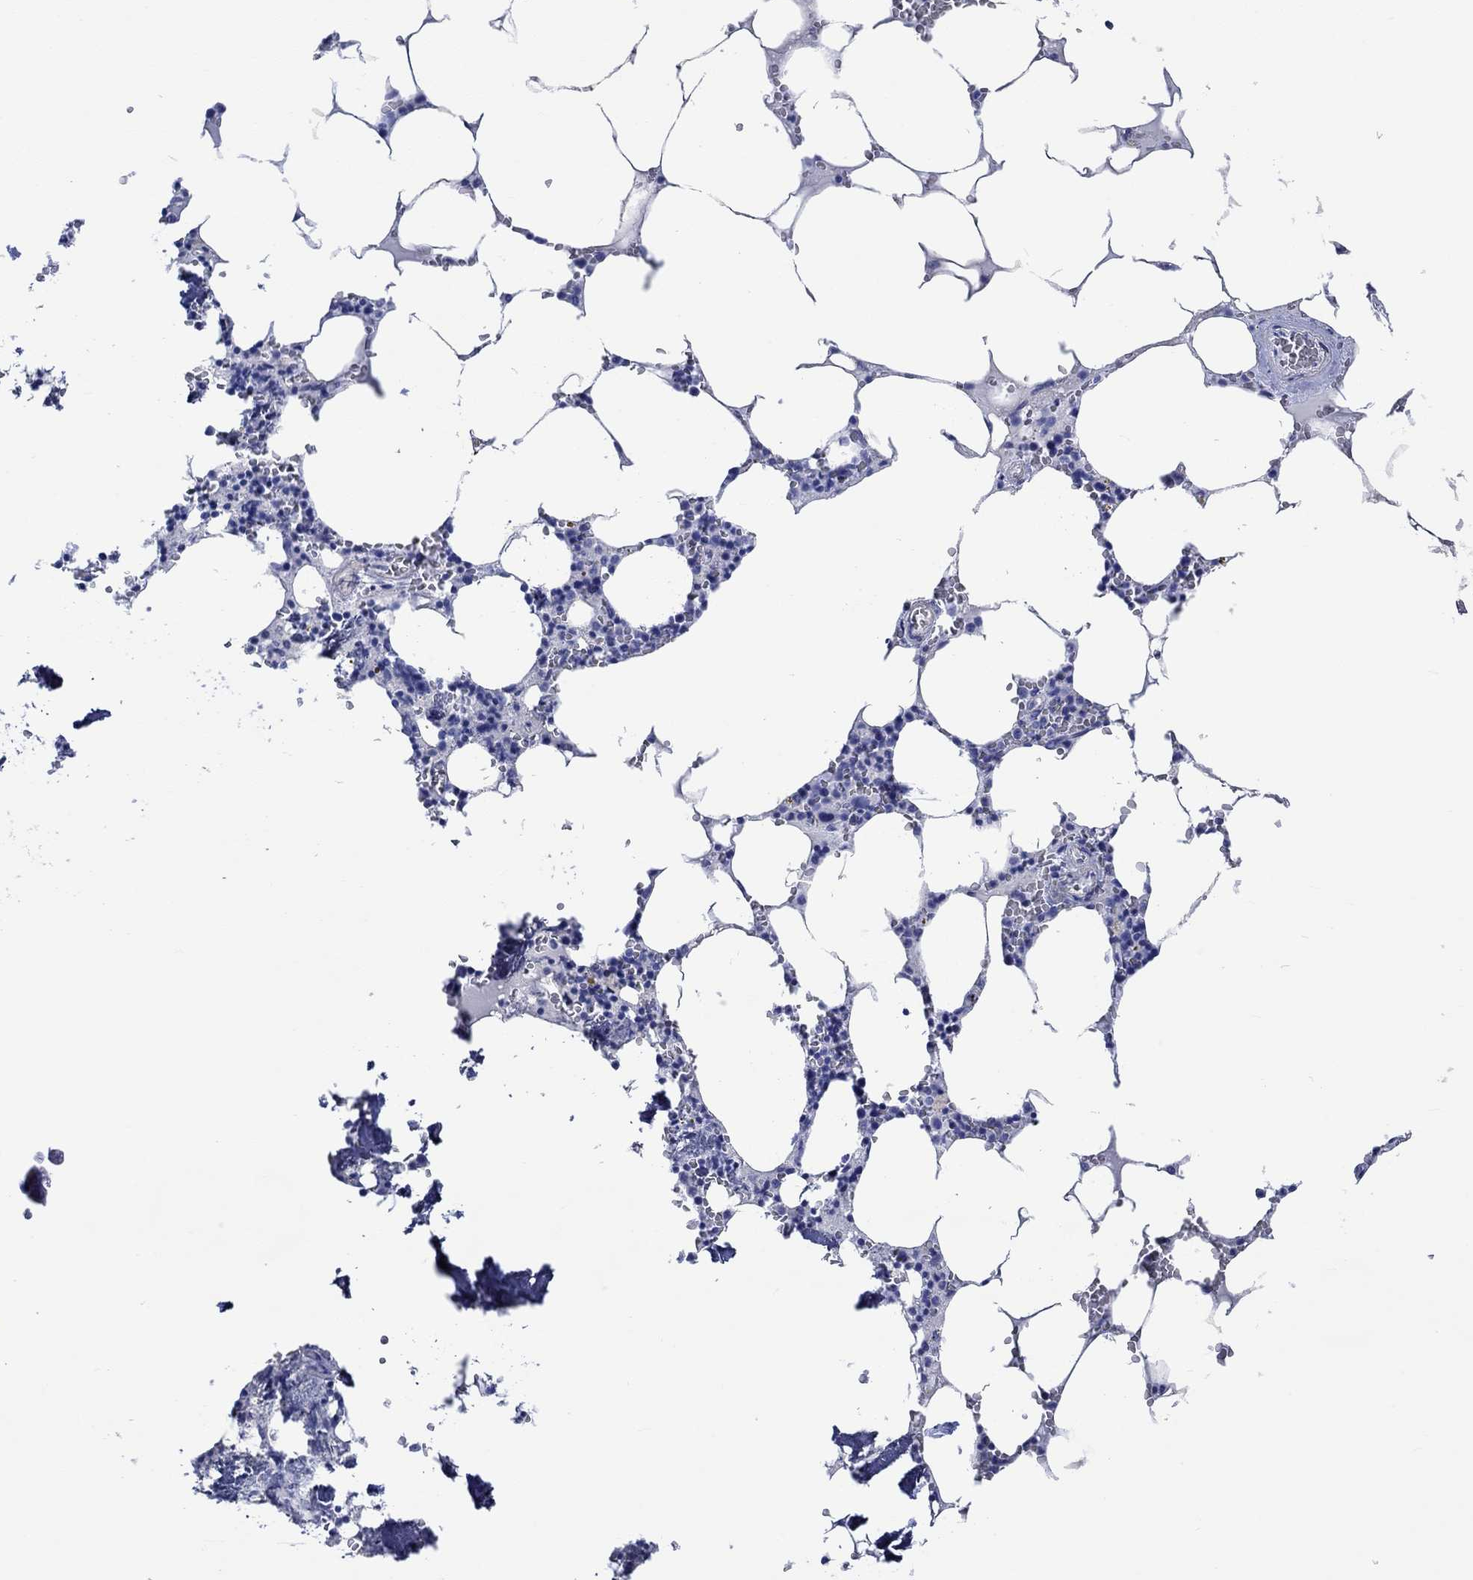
{"staining": {"intensity": "negative", "quantity": "none", "location": "none"}, "tissue": "bone marrow", "cell_type": "Hematopoietic cells", "image_type": "normal", "snomed": [{"axis": "morphology", "description": "Normal tissue, NOS"}, {"axis": "topography", "description": "Bone marrow"}], "caption": "A micrograph of human bone marrow is negative for staining in hematopoietic cells. Nuclei are stained in blue.", "gene": "CPLX1", "patient": {"sex": "female", "age": 64}}